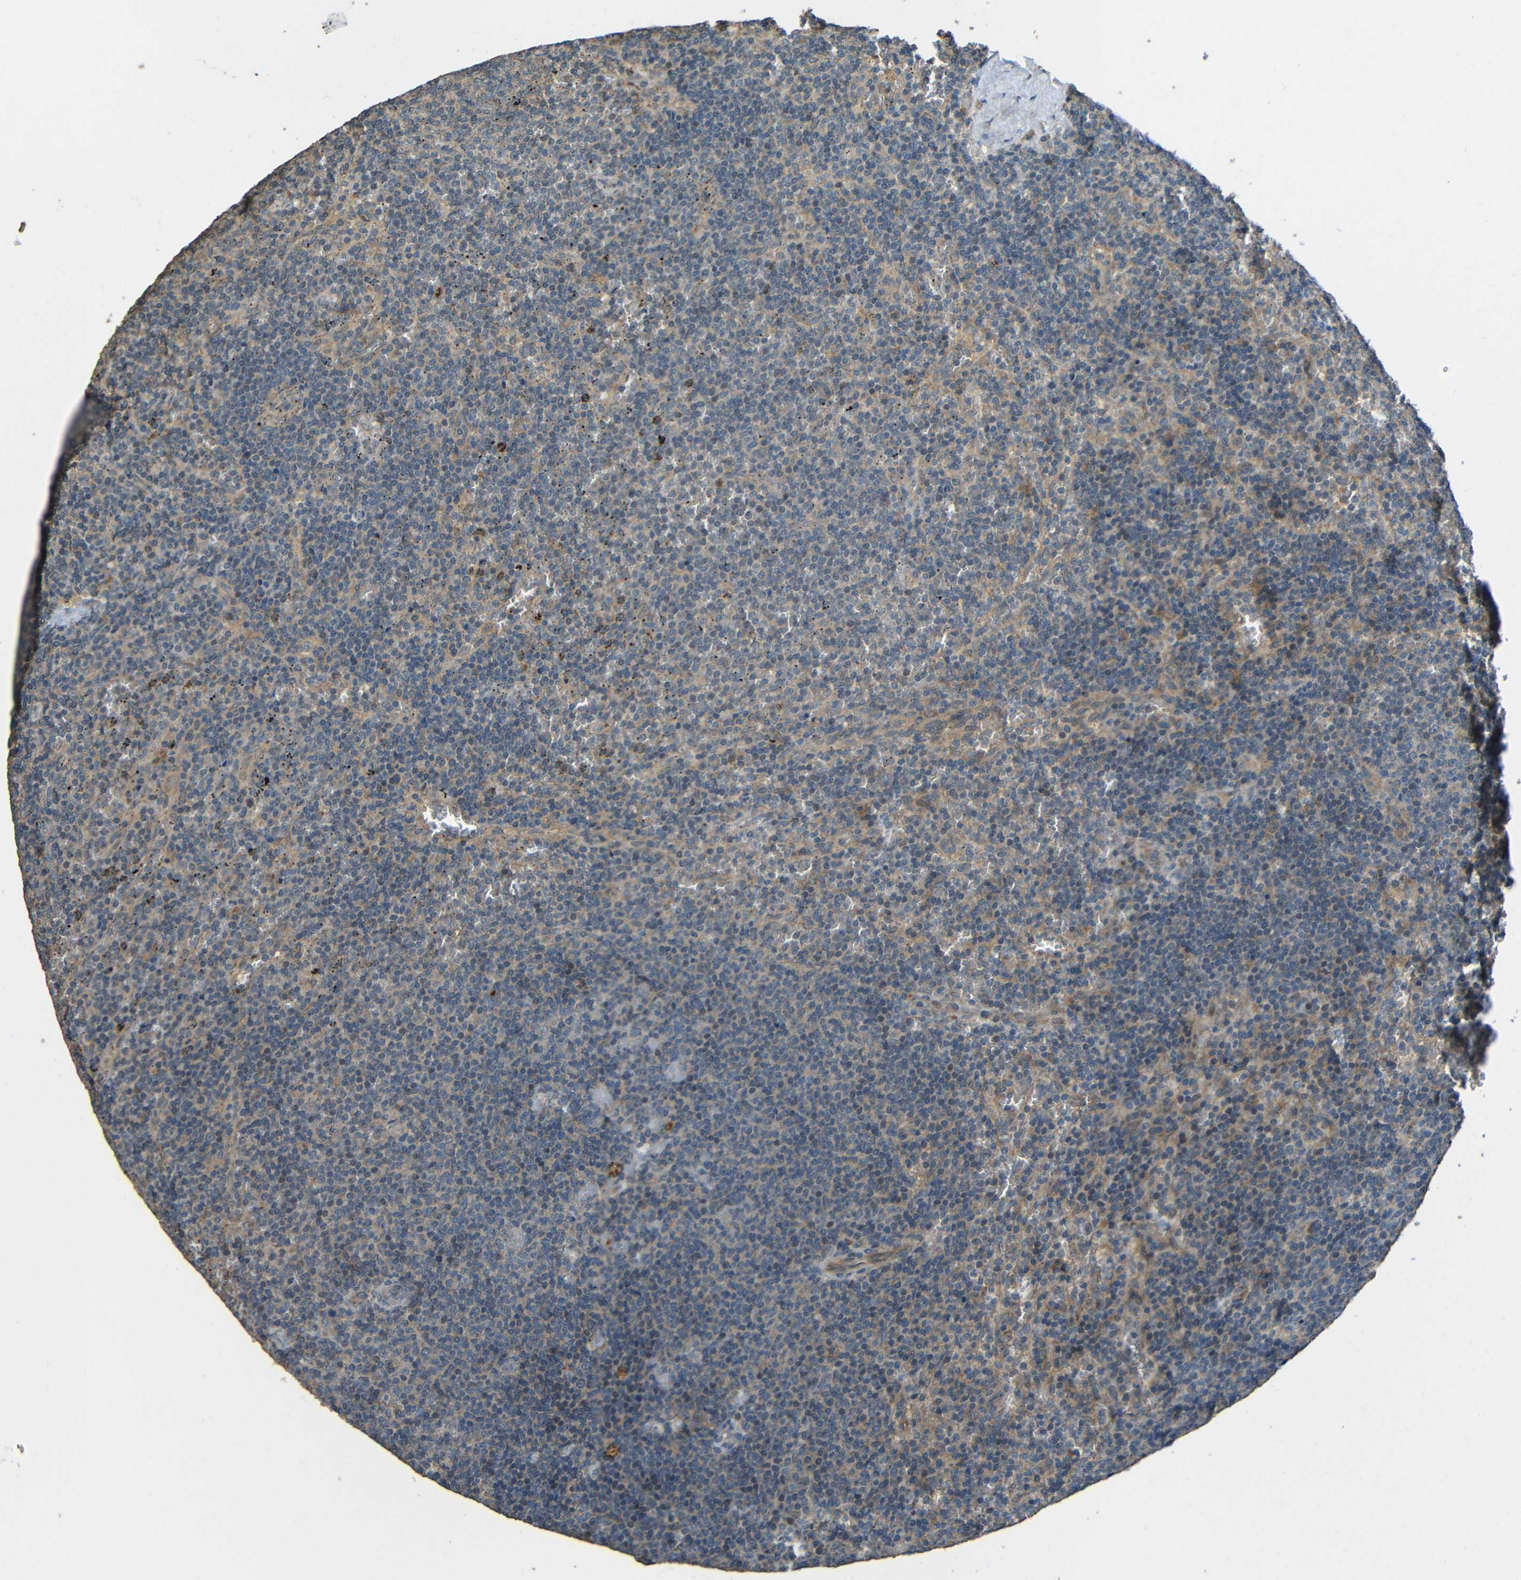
{"staining": {"intensity": "weak", "quantity": "25%-75%", "location": "cytoplasmic/membranous"}, "tissue": "lymphoma", "cell_type": "Tumor cells", "image_type": "cancer", "snomed": [{"axis": "morphology", "description": "Malignant lymphoma, non-Hodgkin's type, Low grade"}, {"axis": "topography", "description": "Spleen"}], "caption": "Immunohistochemistry (IHC) micrograph of human lymphoma stained for a protein (brown), which demonstrates low levels of weak cytoplasmic/membranous staining in about 25%-75% of tumor cells.", "gene": "ACACA", "patient": {"sex": "female", "age": 50}}